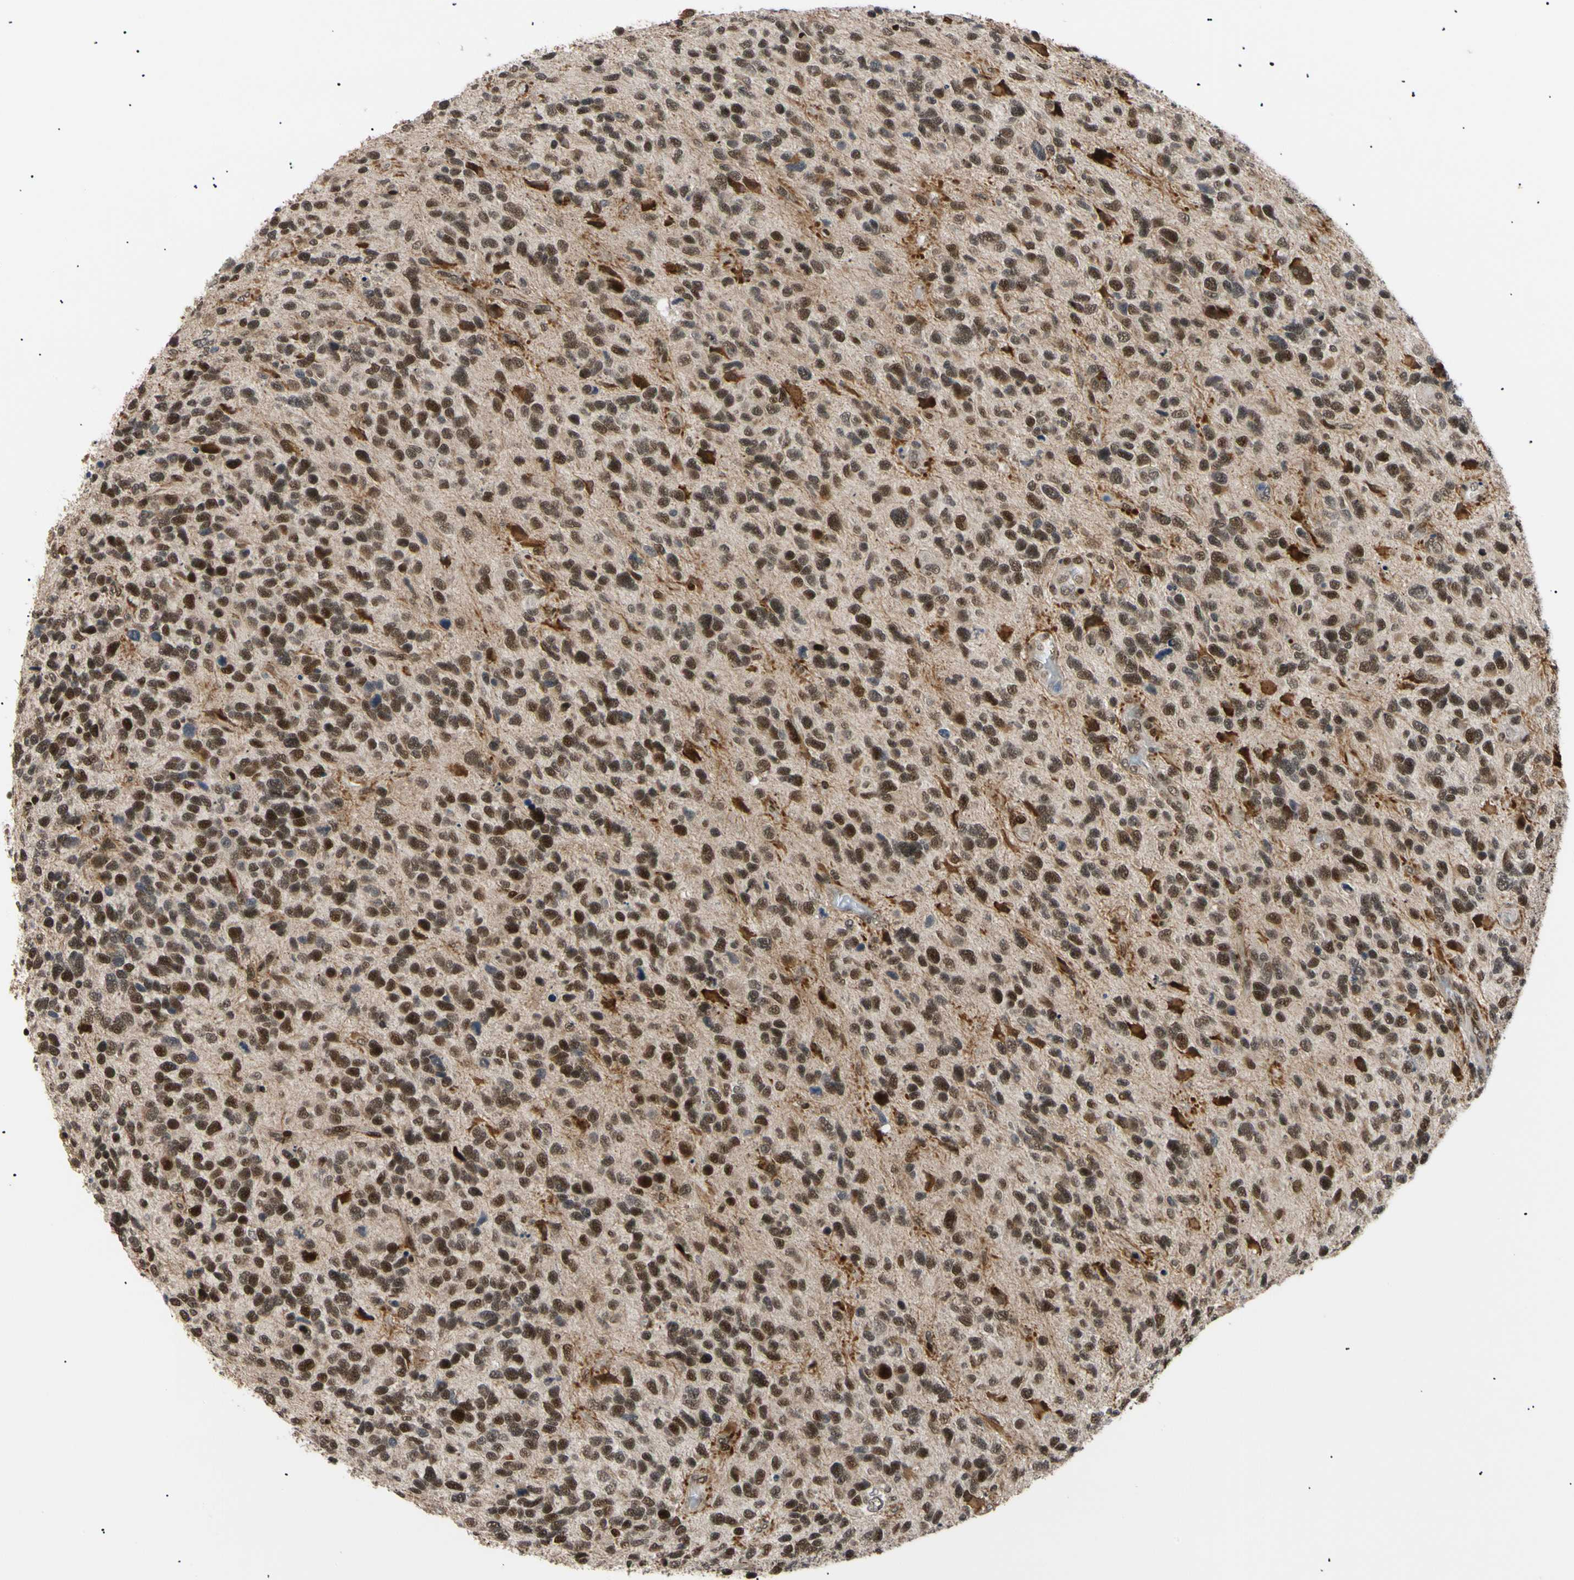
{"staining": {"intensity": "moderate", "quantity": "25%-75%", "location": "cytoplasmic/membranous,nuclear"}, "tissue": "glioma", "cell_type": "Tumor cells", "image_type": "cancer", "snomed": [{"axis": "morphology", "description": "Glioma, malignant, High grade"}, {"axis": "topography", "description": "Brain"}], "caption": "Glioma stained with DAB immunohistochemistry exhibits medium levels of moderate cytoplasmic/membranous and nuclear staining in approximately 25%-75% of tumor cells.", "gene": "E2F1", "patient": {"sex": "female", "age": 58}}